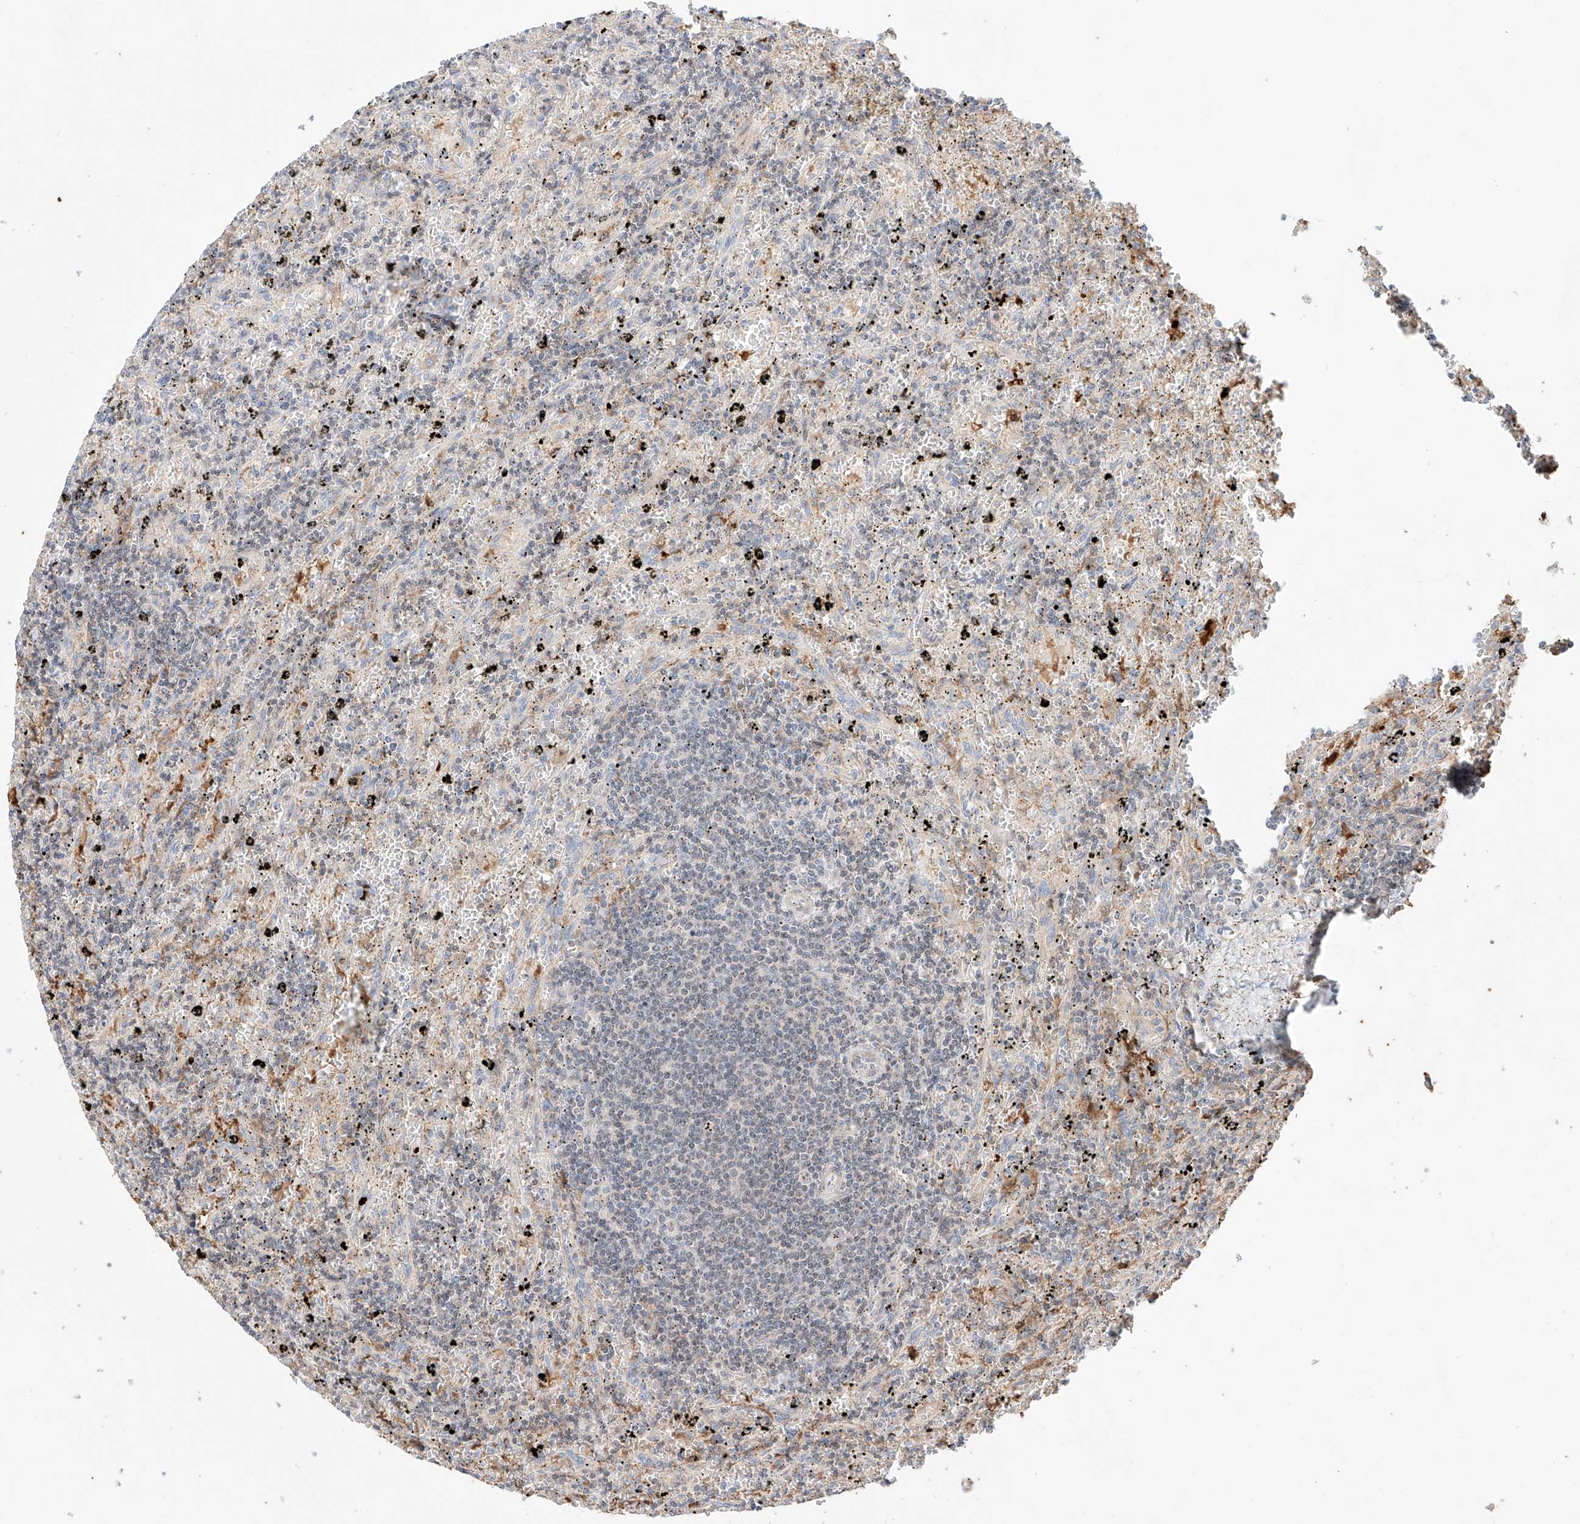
{"staining": {"intensity": "negative", "quantity": "none", "location": "none"}, "tissue": "lymphoma", "cell_type": "Tumor cells", "image_type": "cancer", "snomed": [{"axis": "morphology", "description": "Malignant lymphoma, non-Hodgkin's type, Low grade"}, {"axis": "topography", "description": "Spleen"}], "caption": "Malignant lymphoma, non-Hodgkin's type (low-grade) stained for a protein using IHC demonstrates no expression tumor cells.", "gene": "MOSPD1", "patient": {"sex": "male", "age": 76}}